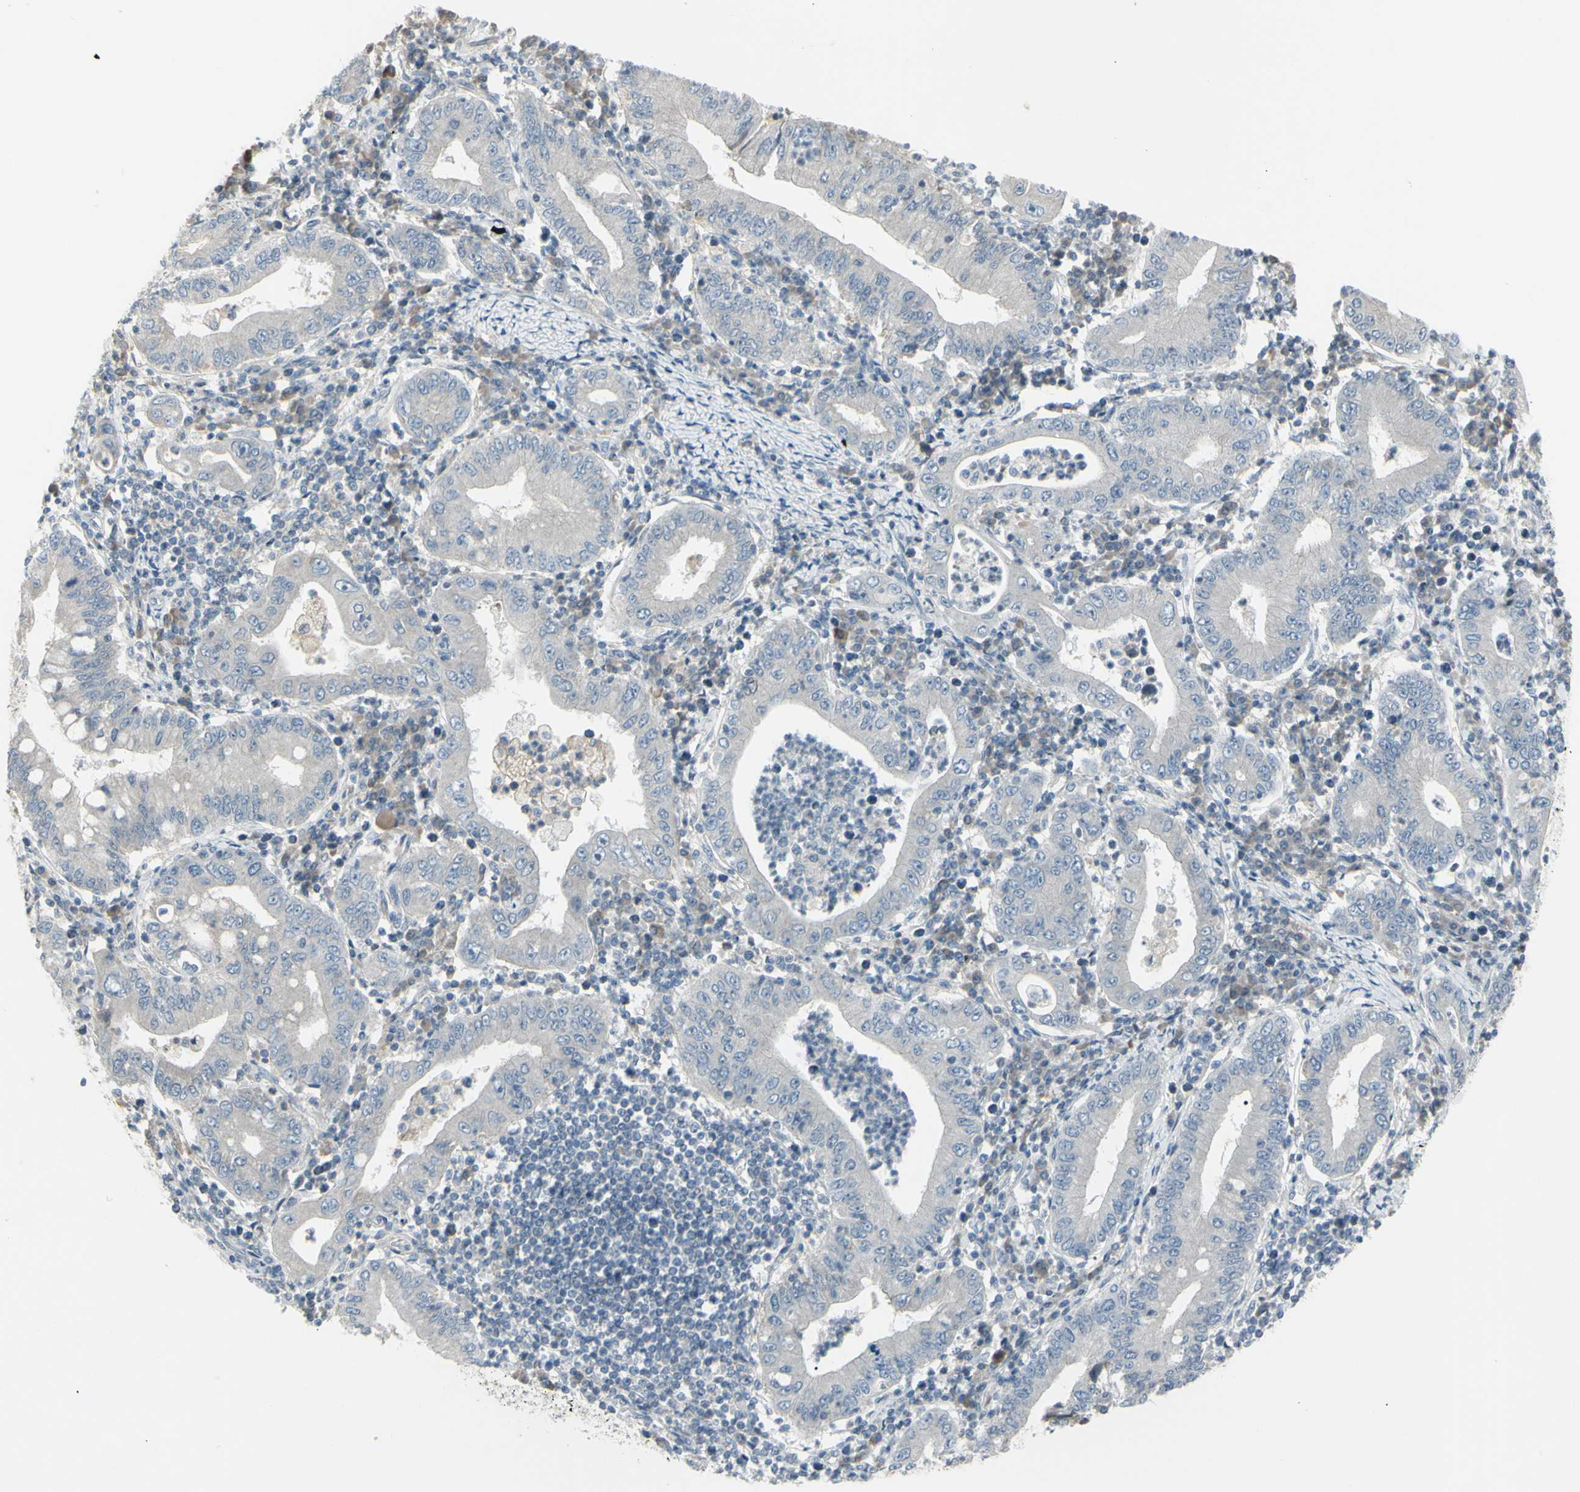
{"staining": {"intensity": "negative", "quantity": "none", "location": "none"}, "tissue": "stomach cancer", "cell_type": "Tumor cells", "image_type": "cancer", "snomed": [{"axis": "morphology", "description": "Normal tissue, NOS"}, {"axis": "morphology", "description": "Adenocarcinoma, NOS"}, {"axis": "topography", "description": "Esophagus"}, {"axis": "topography", "description": "Stomach, upper"}, {"axis": "topography", "description": "Peripheral nerve tissue"}], "caption": "Stomach adenocarcinoma stained for a protein using IHC reveals no positivity tumor cells.", "gene": "SH3GL2", "patient": {"sex": "male", "age": 62}}